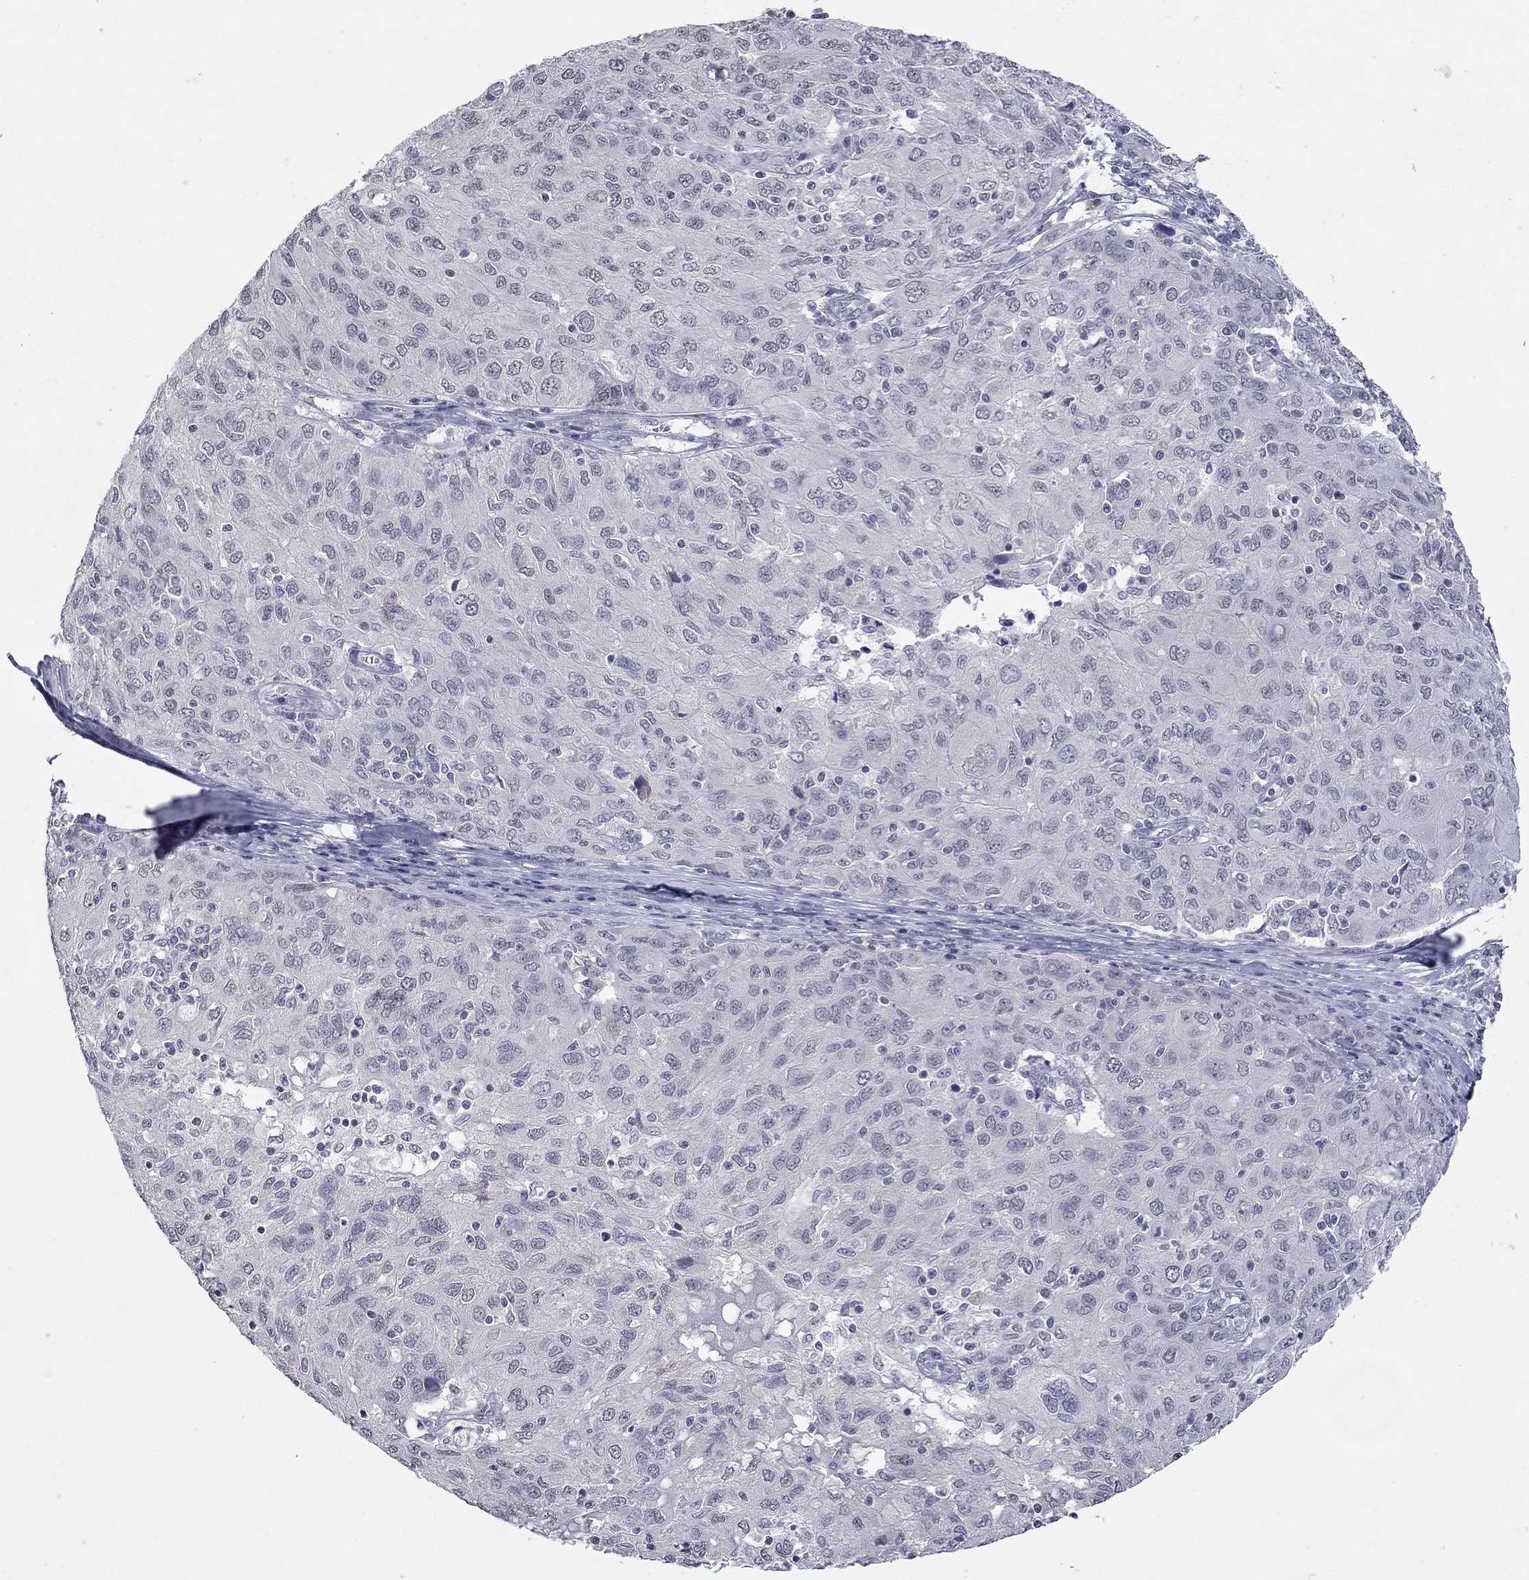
{"staining": {"intensity": "negative", "quantity": "none", "location": "none"}, "tissue": "ovarian cancer", "cell_type": "Tumor cells", "image_type": "cancer", "snomed": [{"axis": "morphology", "description": "Carcinoma, endometroid"}, {"axis": "topography", "description": "Ovary"}], "caption": "Histopathology image shows no significant protein positivity in tumor cells of ovarian cancer (endometroid carcinoma). (IHC, brightfield microscopy, high magnification).", "gene": "TMEM143", "patient": {"sex": "female", "age": 50}}